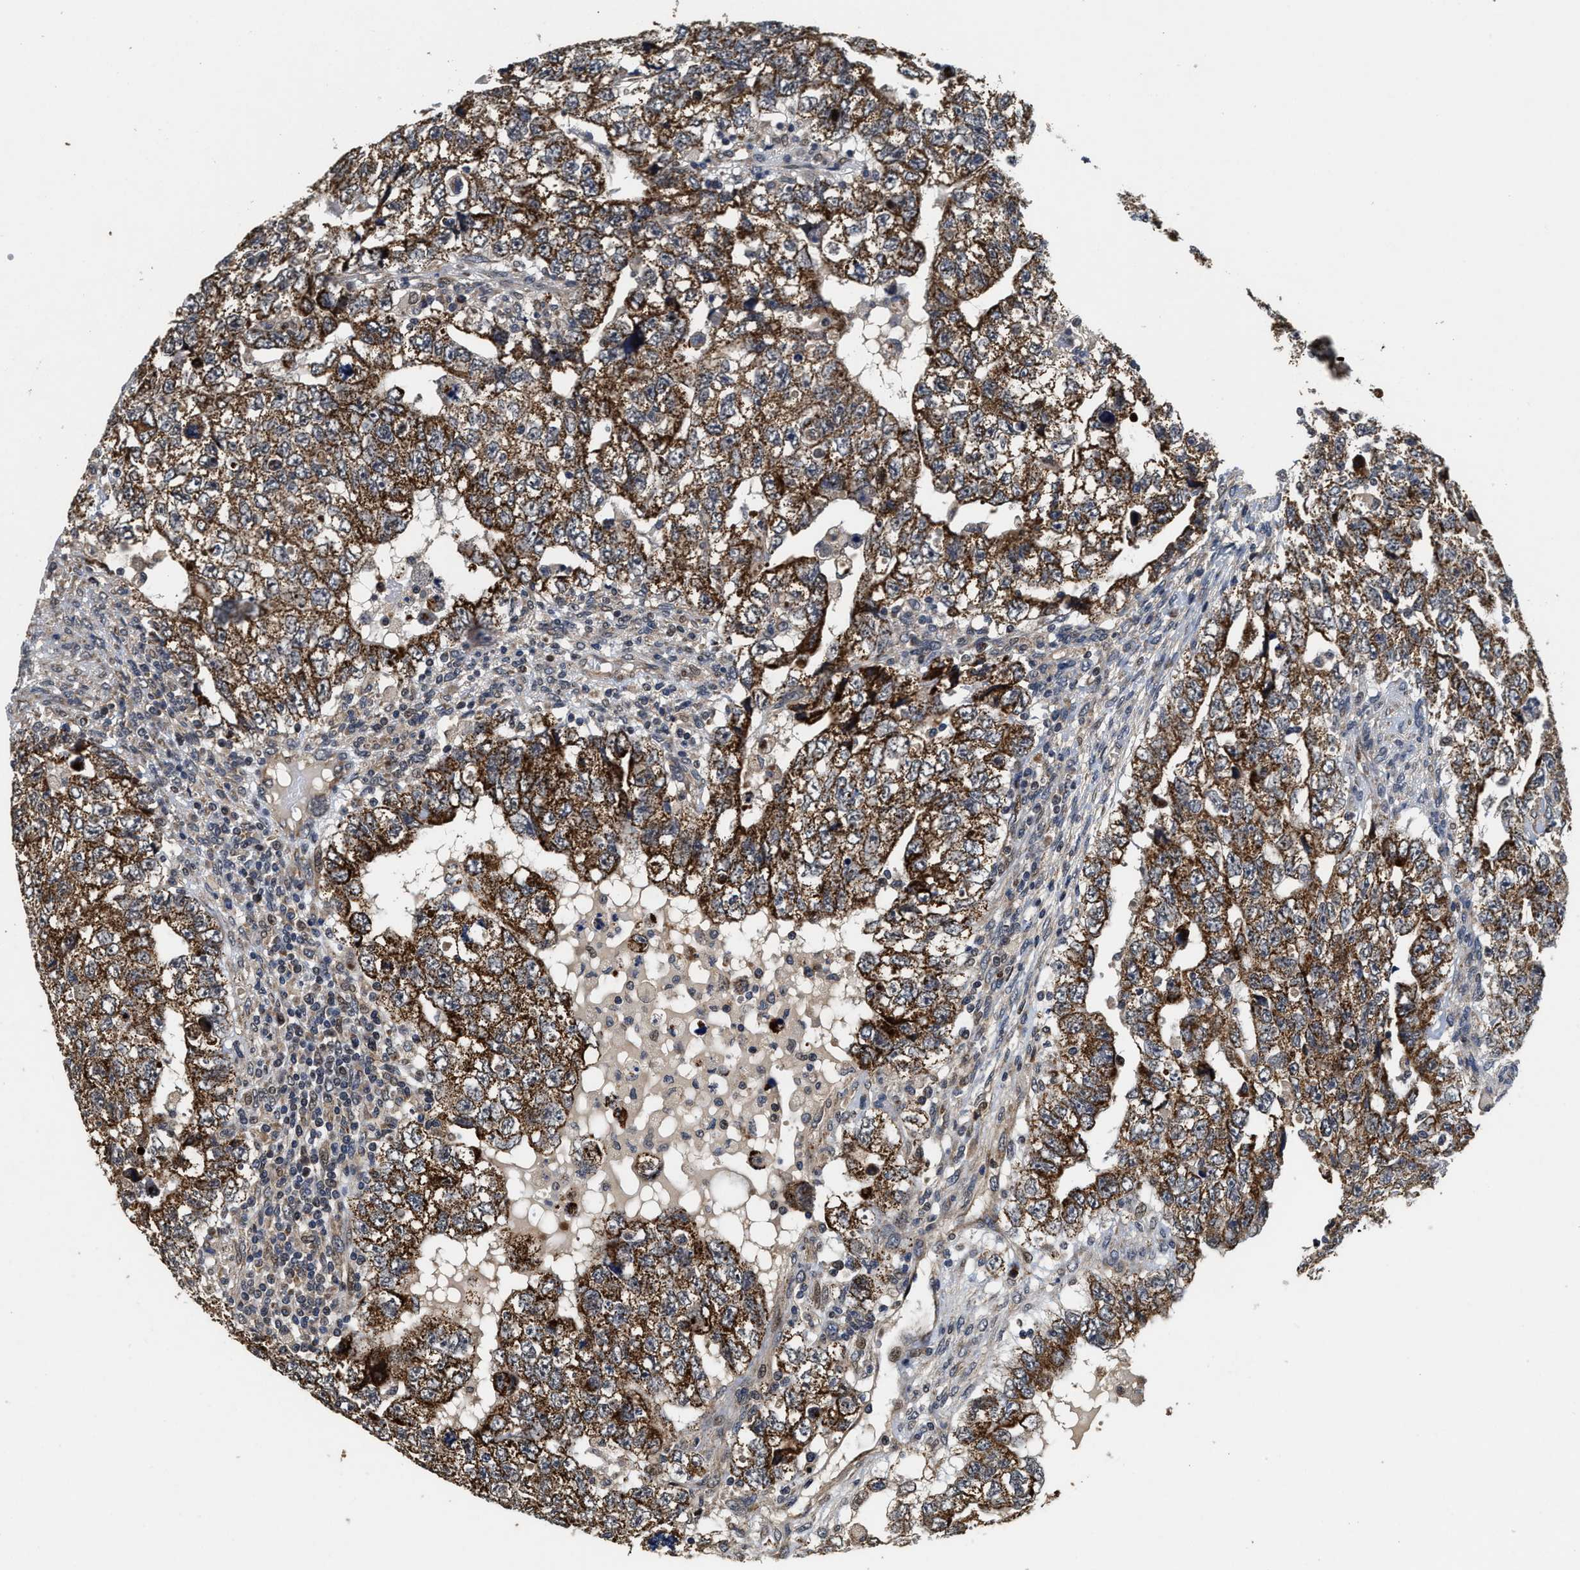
{"staining": {"intensity": "moderate", "quantity": ">75%", "location": "cytoplasmic/membranous"}, "tissue": "testis cancer", "cell_type": "Tumor cells", "image_type": "cancer", "snomed": [{"axis": "morphology", "description": "Carcinoma, Embryonal, NOS"}, {"axis": "topography", "description": "Testis"}], "caption": "Protein expression analysis of embryonal carcinoma (testis) demonstrates moderate cytoplasmic/membranous staining in approximately >75% of tumor cells.", "gene": "SCYL2", "patient": {"sex": "male", "age": 36}}